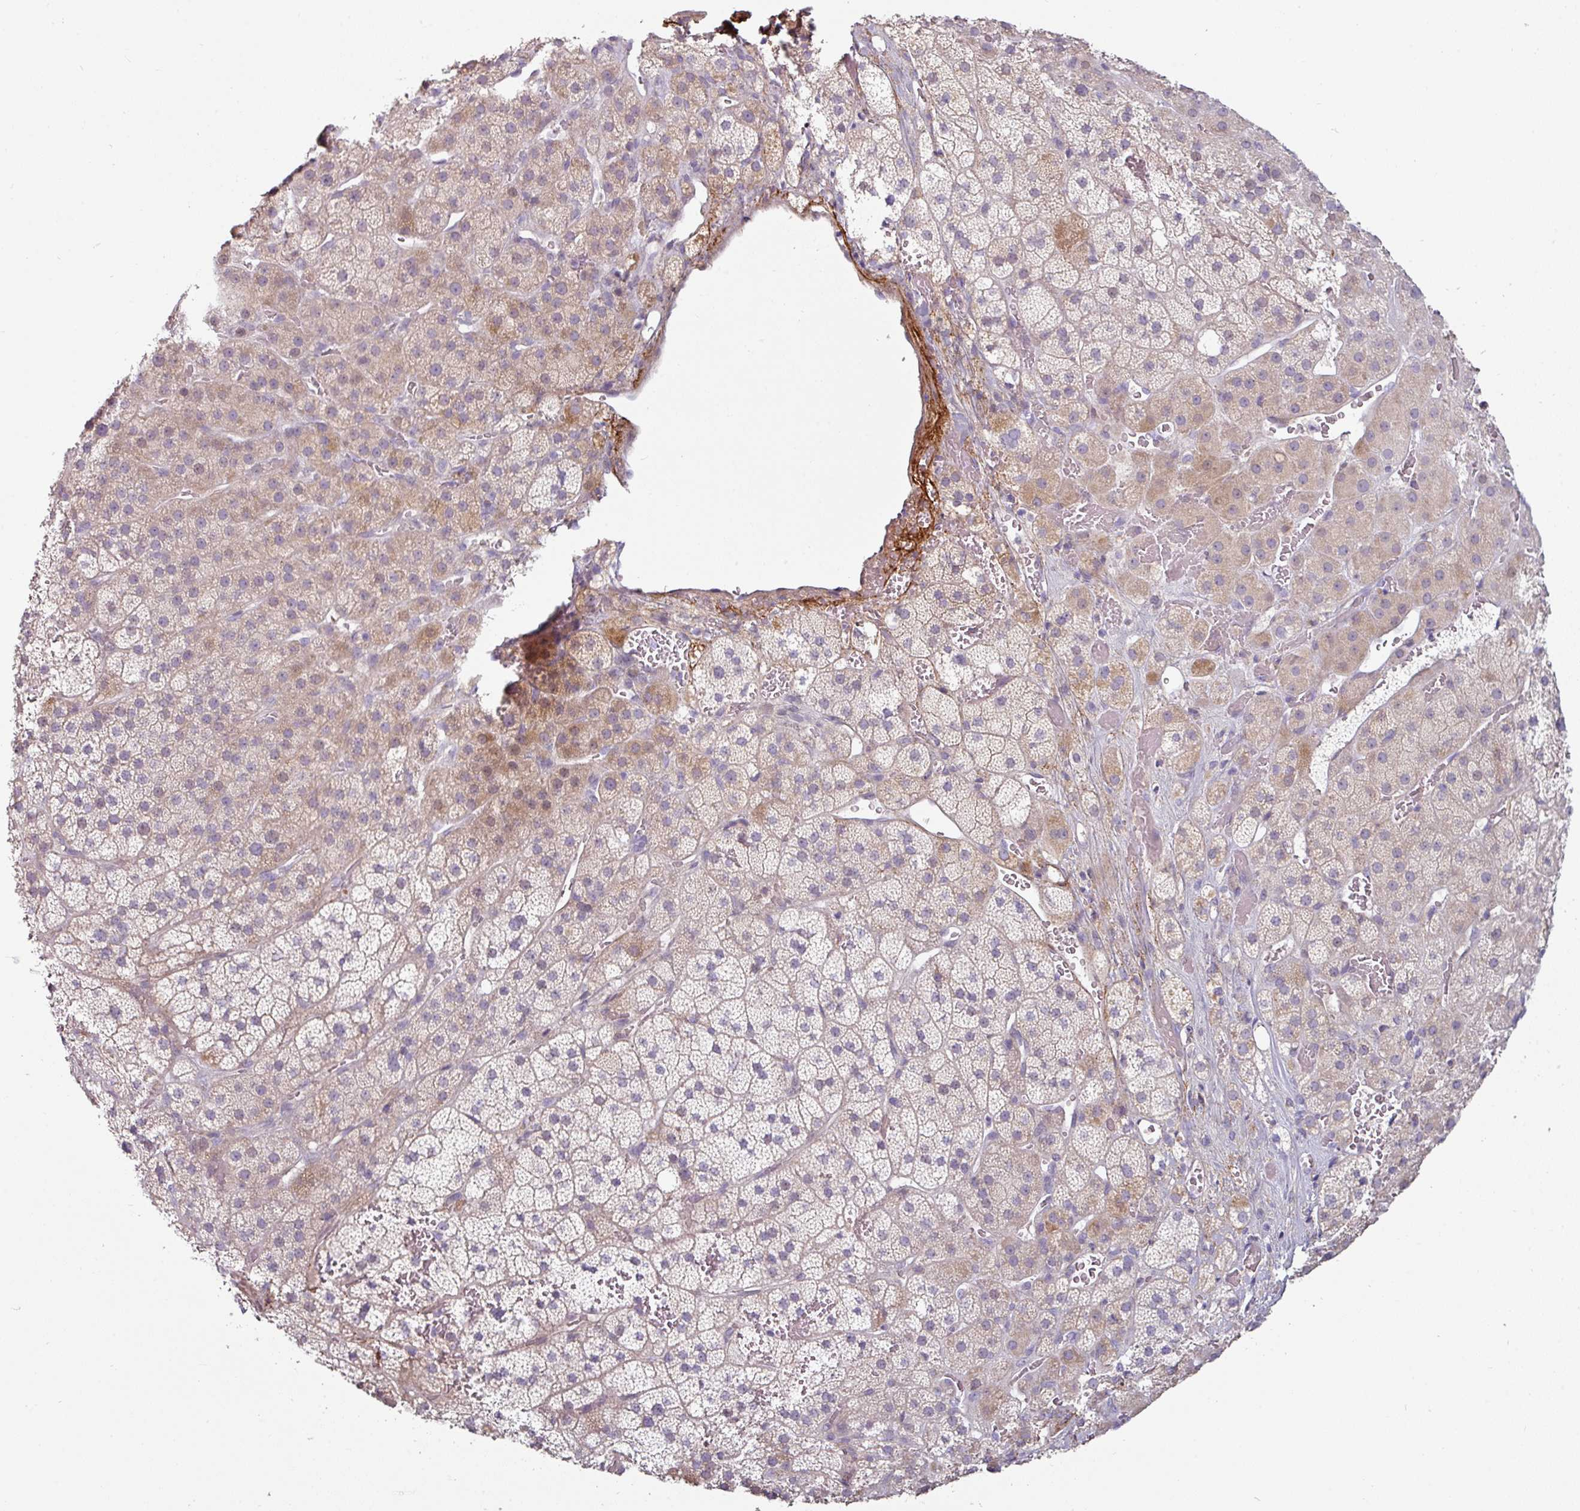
{"staining": {"intensity": "moderate", "quantity": "25%-75%", "location": "cytoplasmic/membranous"}, "tissue": "adrenal gland", "cell_type": "Glandular cells", "image_type": "normal", "snomed": [{"axis": "morphology", "description": "Normal tissue, NOS"}, {"axis": "topography", "description": "Adrenal gland"}], "caption": "IHC micrograph of unremarkable adrenal gland stained for a protein (brown), which displays medium levels of moderate cytoplasmic/membranous expression in approximately 25%-75% of glandular cells.", "gene": "MTMR14", "patient": {"sex": "male", "age": 57}}